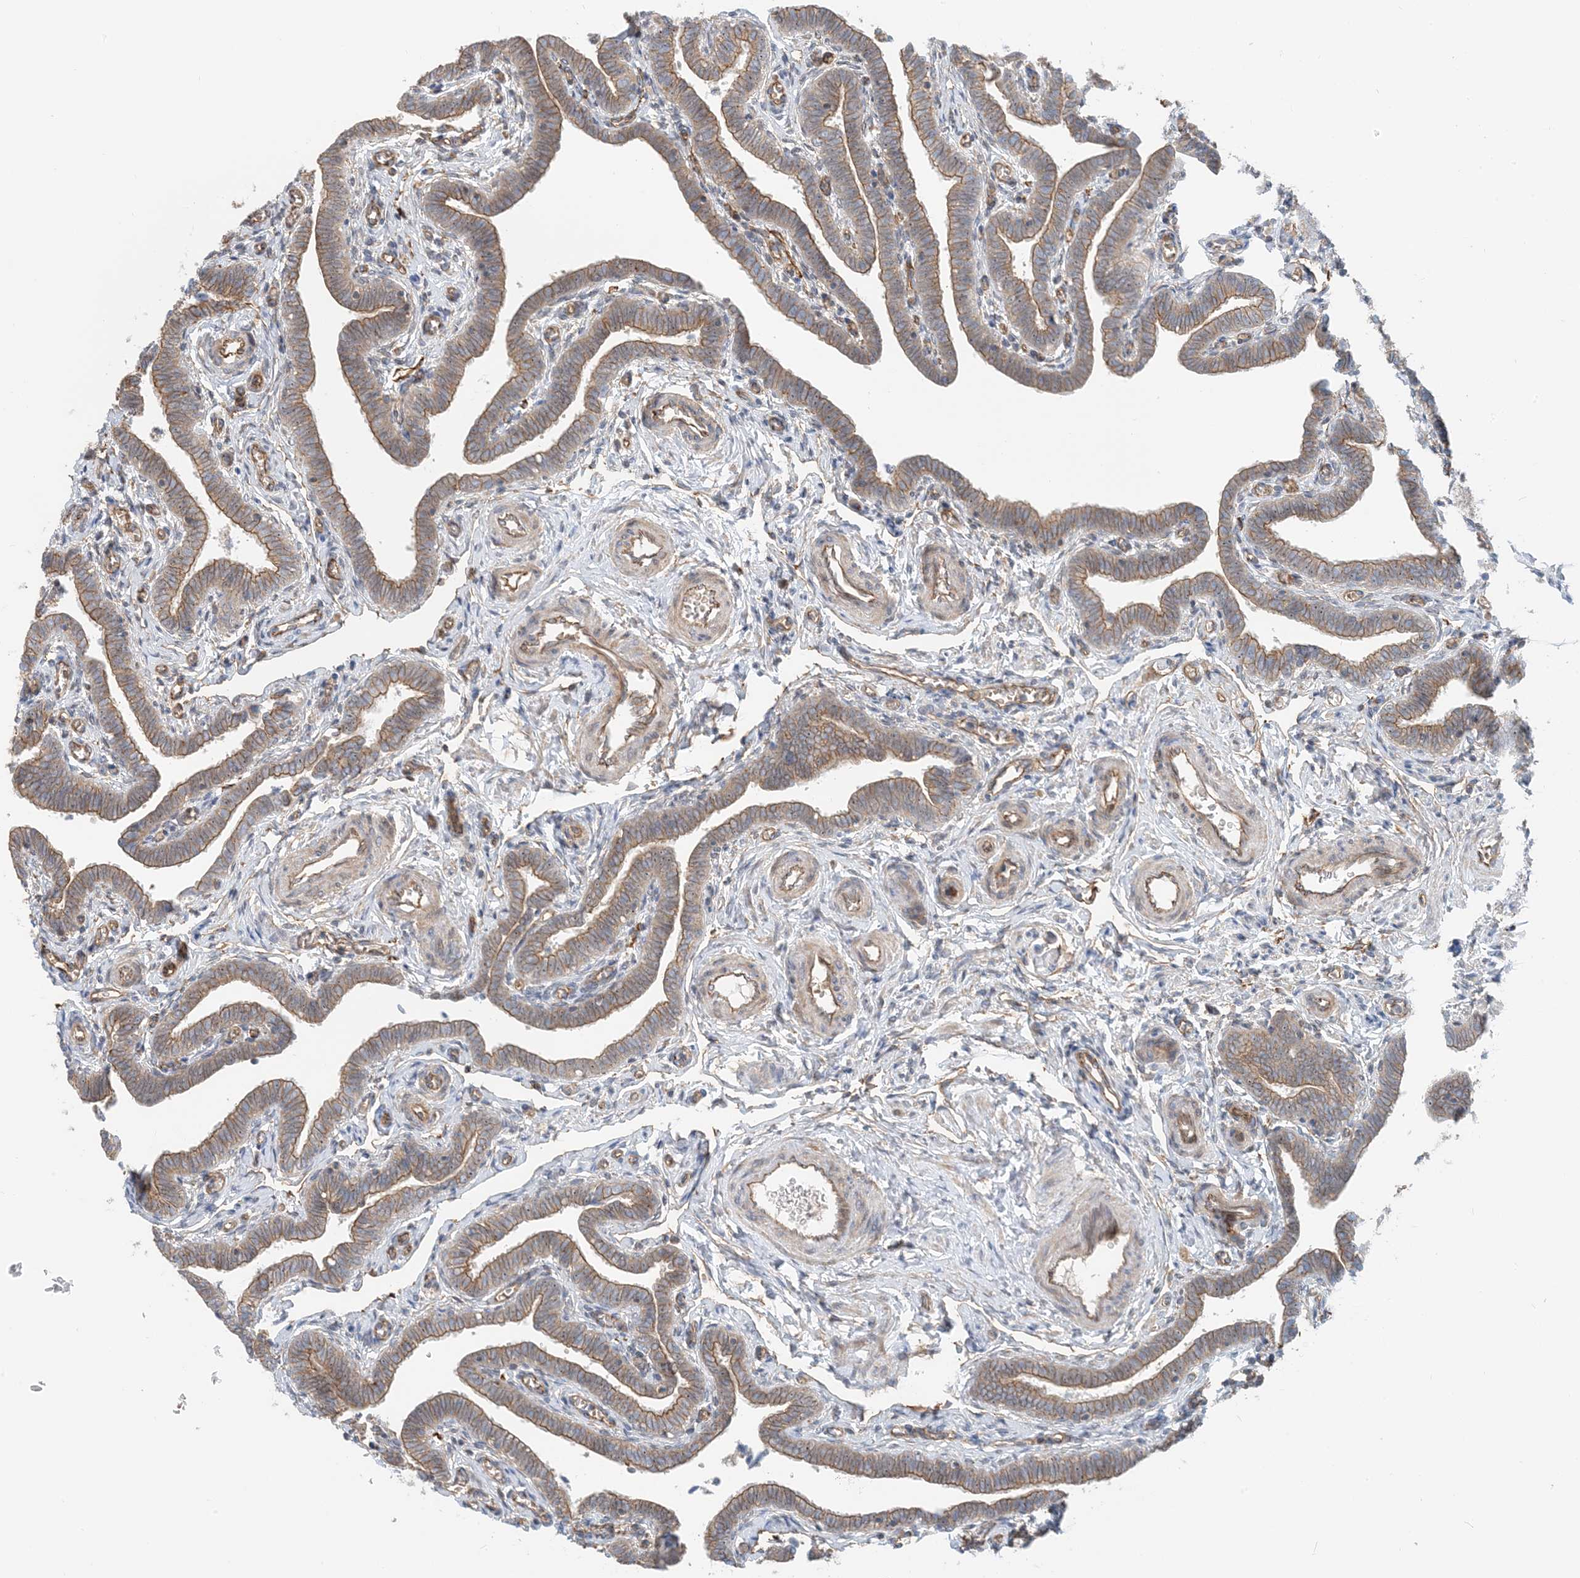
{"staining": {"intensity": "moderate", "quantity": ">75%", "location": "cytoplasmic/membranous"}, "tissue": "fallopian tube", "cell_type": "Glandular cells", "image_type": "normal", "snomed": [{"axis": "morphology", "description": "Normal tissue, NOS"}, {"axis": "topography", "description": "Fallopian tube"}], "caption": "Immunohistochemistry (IHC) photomicrograph of unremarkable human fallopian tube stained for a protein (brown), which displays medium levels of moderate cytoplasmic/membranous staining in approximately >75% of glandular cells.", "gene": "MYL5", "patient": {"sex": "female", "age": 36}}